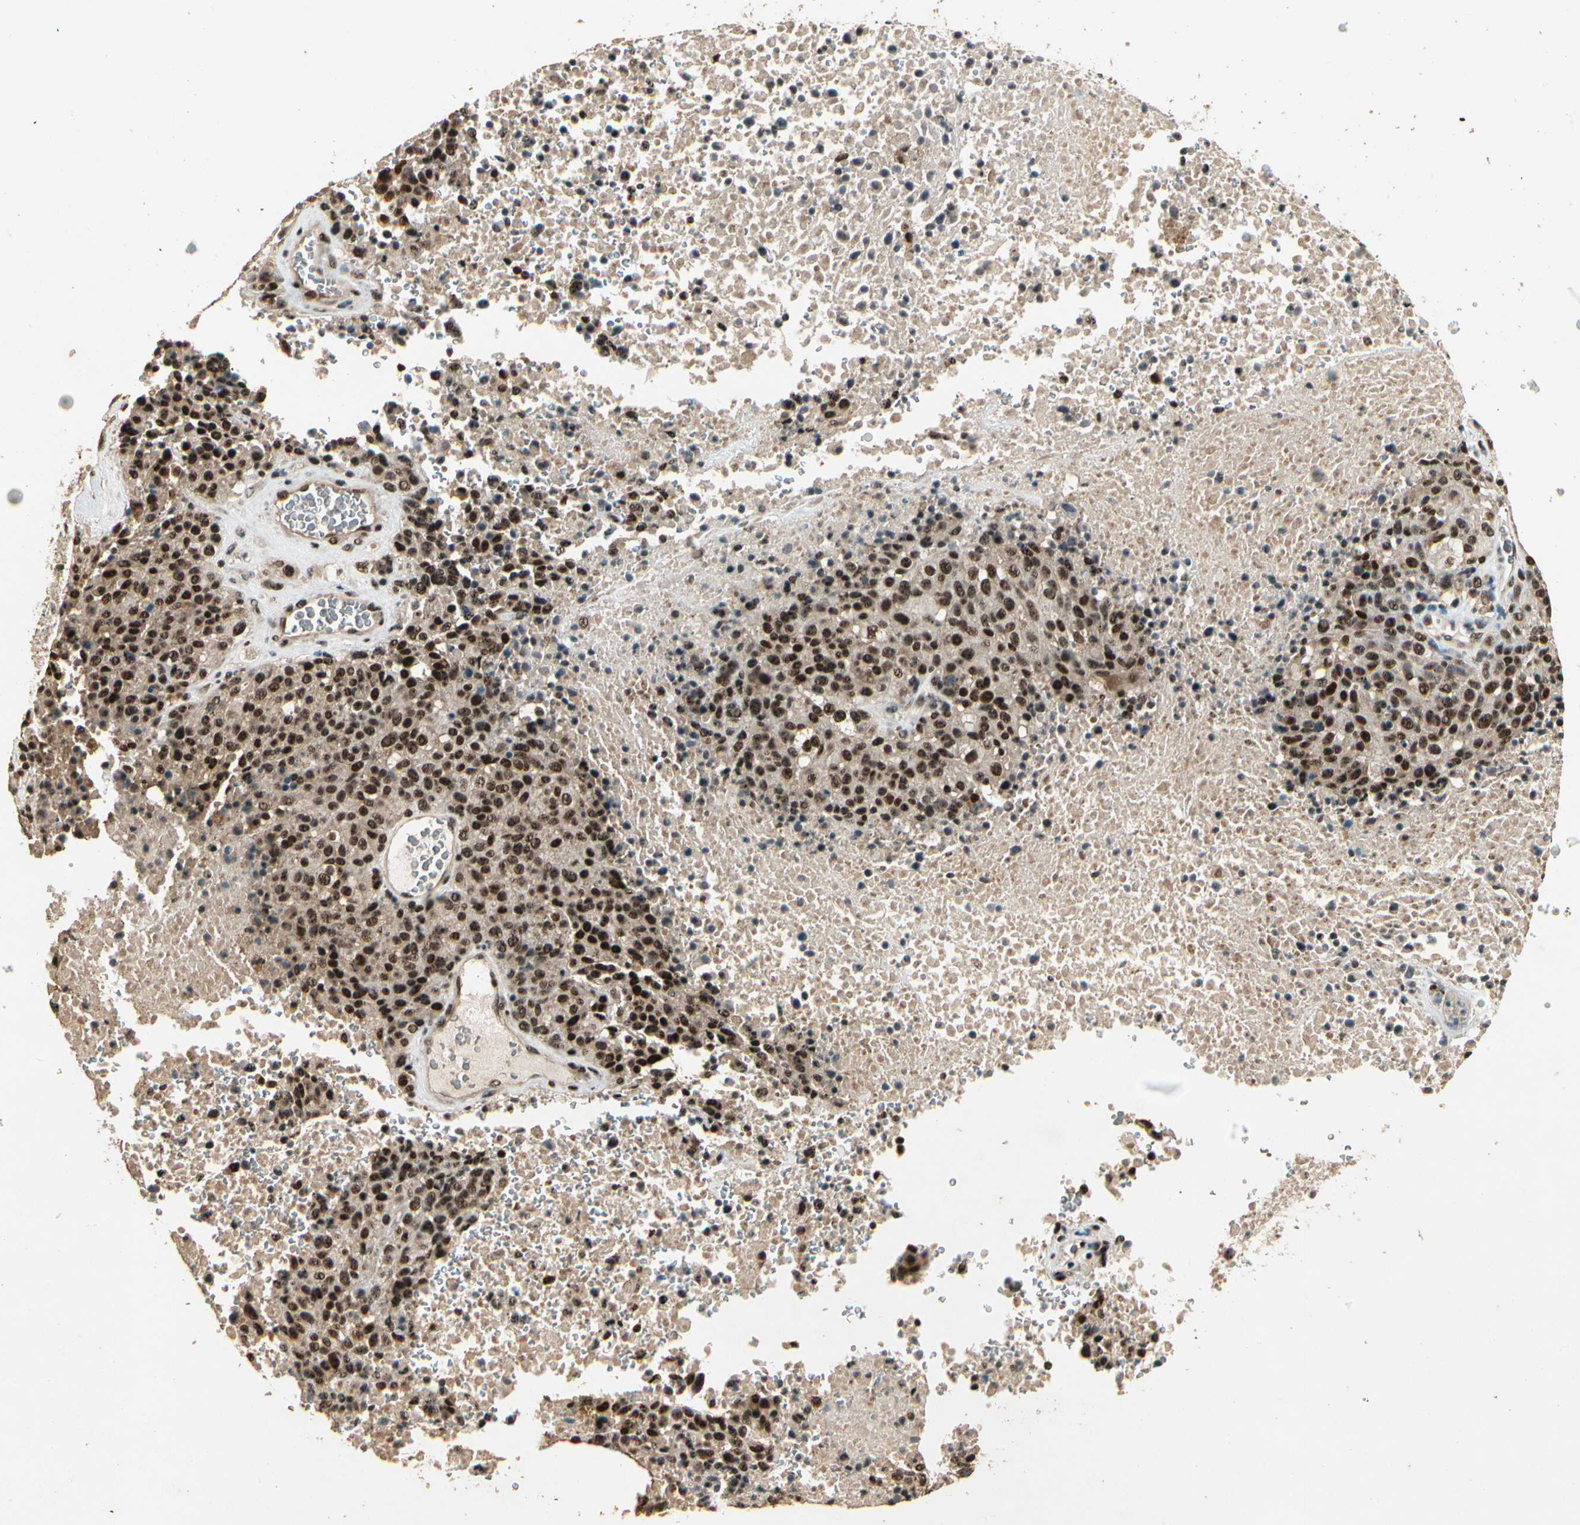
{"staining": {"intensity": "strong", "quantity": ">75%", "location": "nuclear"}, "tissue": "melanoma", "cell_type": "Tumor cells", "image_type": "cancer", "snomed": [{"axis": "morphology", "description": "Malignant melanoma, Metastatic site"}, {"axis": "topography", "description": "Cerebral cortex"}], "caption": "Melanoma stained with DAB (3,3'-diaminobenzidine) immunohistochemistry shows high levels of strong nuclear staining in approximately >75% of tumor cells.", "gene": "RBM25", "patient": {"sex": "female", "age": 52}}